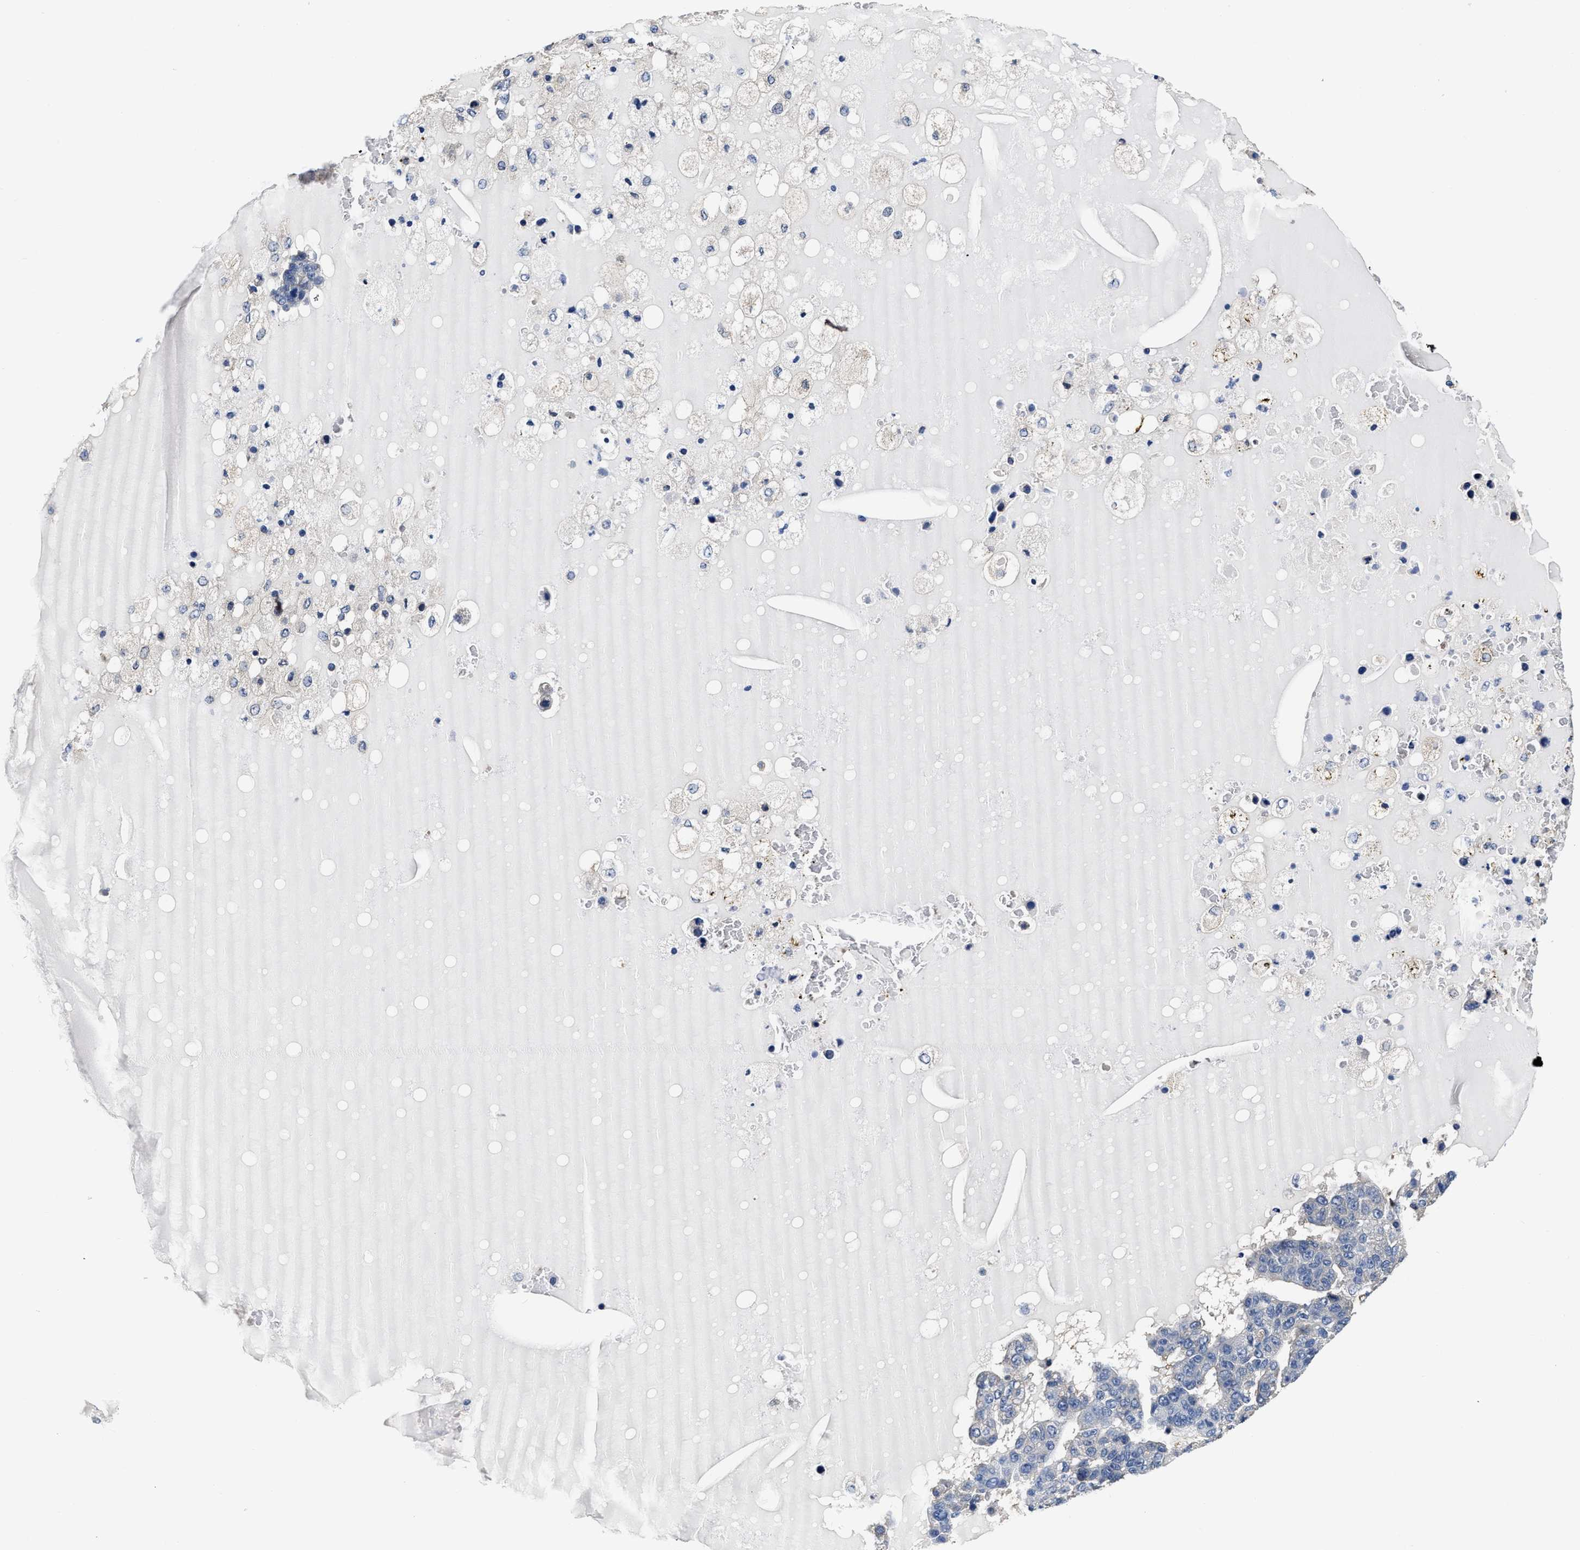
{"staining": {"intensity": "negative", "quantity": "none", "location": "none"}, "tissue": "pancreatic cancer", "cell_type": "Tumor cells", "image_type": "cancer", "snomed": [{"axis": "morphology", "description": "Adenocarcinoma, NOS"}, {"axis": "topography", "description": "Pancreas"}], "caption": "Pancreatic cancer (adenocarcinoma) stained for a protein using immunohistochemistry (IHC) reveals no staining tumor cells.", "gene": "C22orf42", "patient": {"sex": "female", "age": 61}}